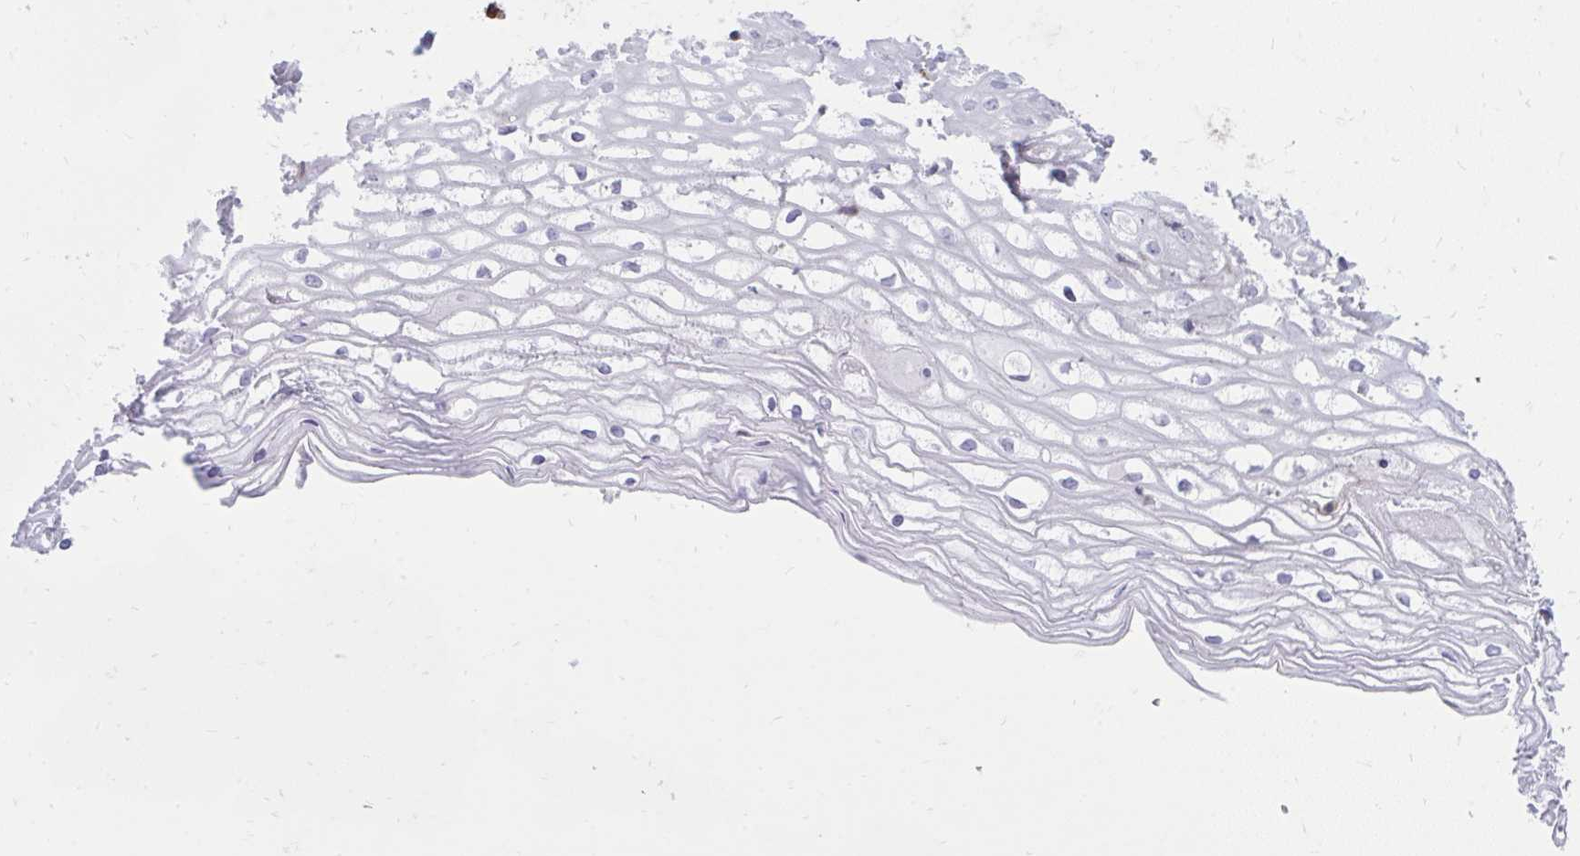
{"staining": {"intensity": "moderate", "quantity": ">75%", "location": "cytoplasmic/membranous"}, "tissue": "cervix", "cell_type": "Glandular cells", "image_type": "normal", "snomed": [{"axis": "morphology", "description": "Normal tissue, NOS"}, {"axis": "topography", "description": "Cervix"}], "caption": "Moderate cytoplasmic/membranous protein staining is seen in about >75% of glandular cells in cervix.", "gene": "ASAP1", "patient": {"sex": "female", "age": 36}}